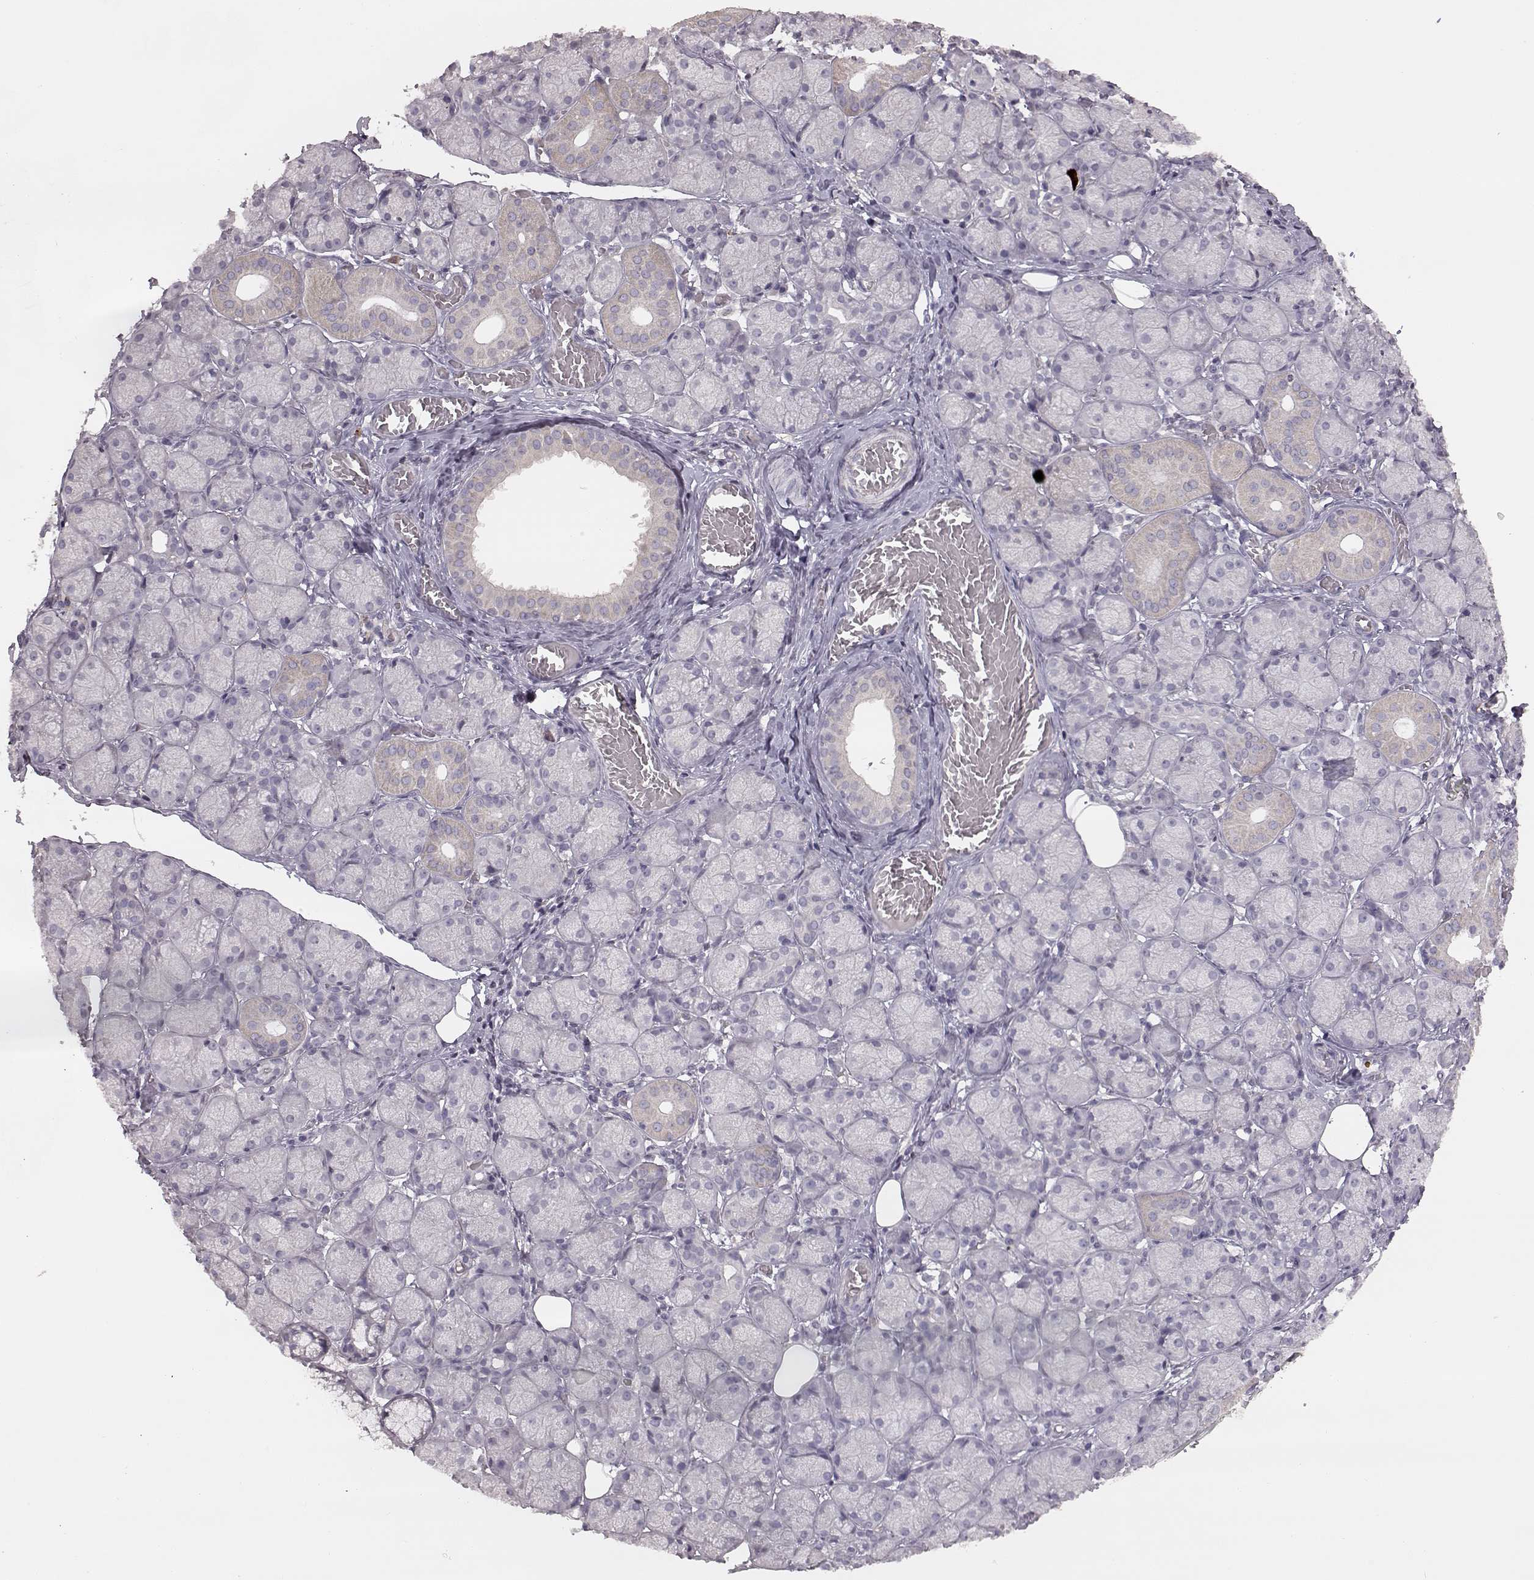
{"staining": {"intensity": "weak", "quantity": "<25%", "location": "cytoplasmic/membranous"}, "tissue": "salivary gland", "cell_type": "Glandular cells", "image_type": "normal", "snomed": [{"axis": "morphology", "description": "Normal tissue, NOS"}, {"axis": "topography", "description": "Salivary gland"}, {"axis": "topography", "description": "Peripheral nerve tissue"}], "caption": "The image reveals no significant positivity in glandular cells of salivary gland.", "gene": "TLX3", "patient": {"sex": "female", "age": 24}}